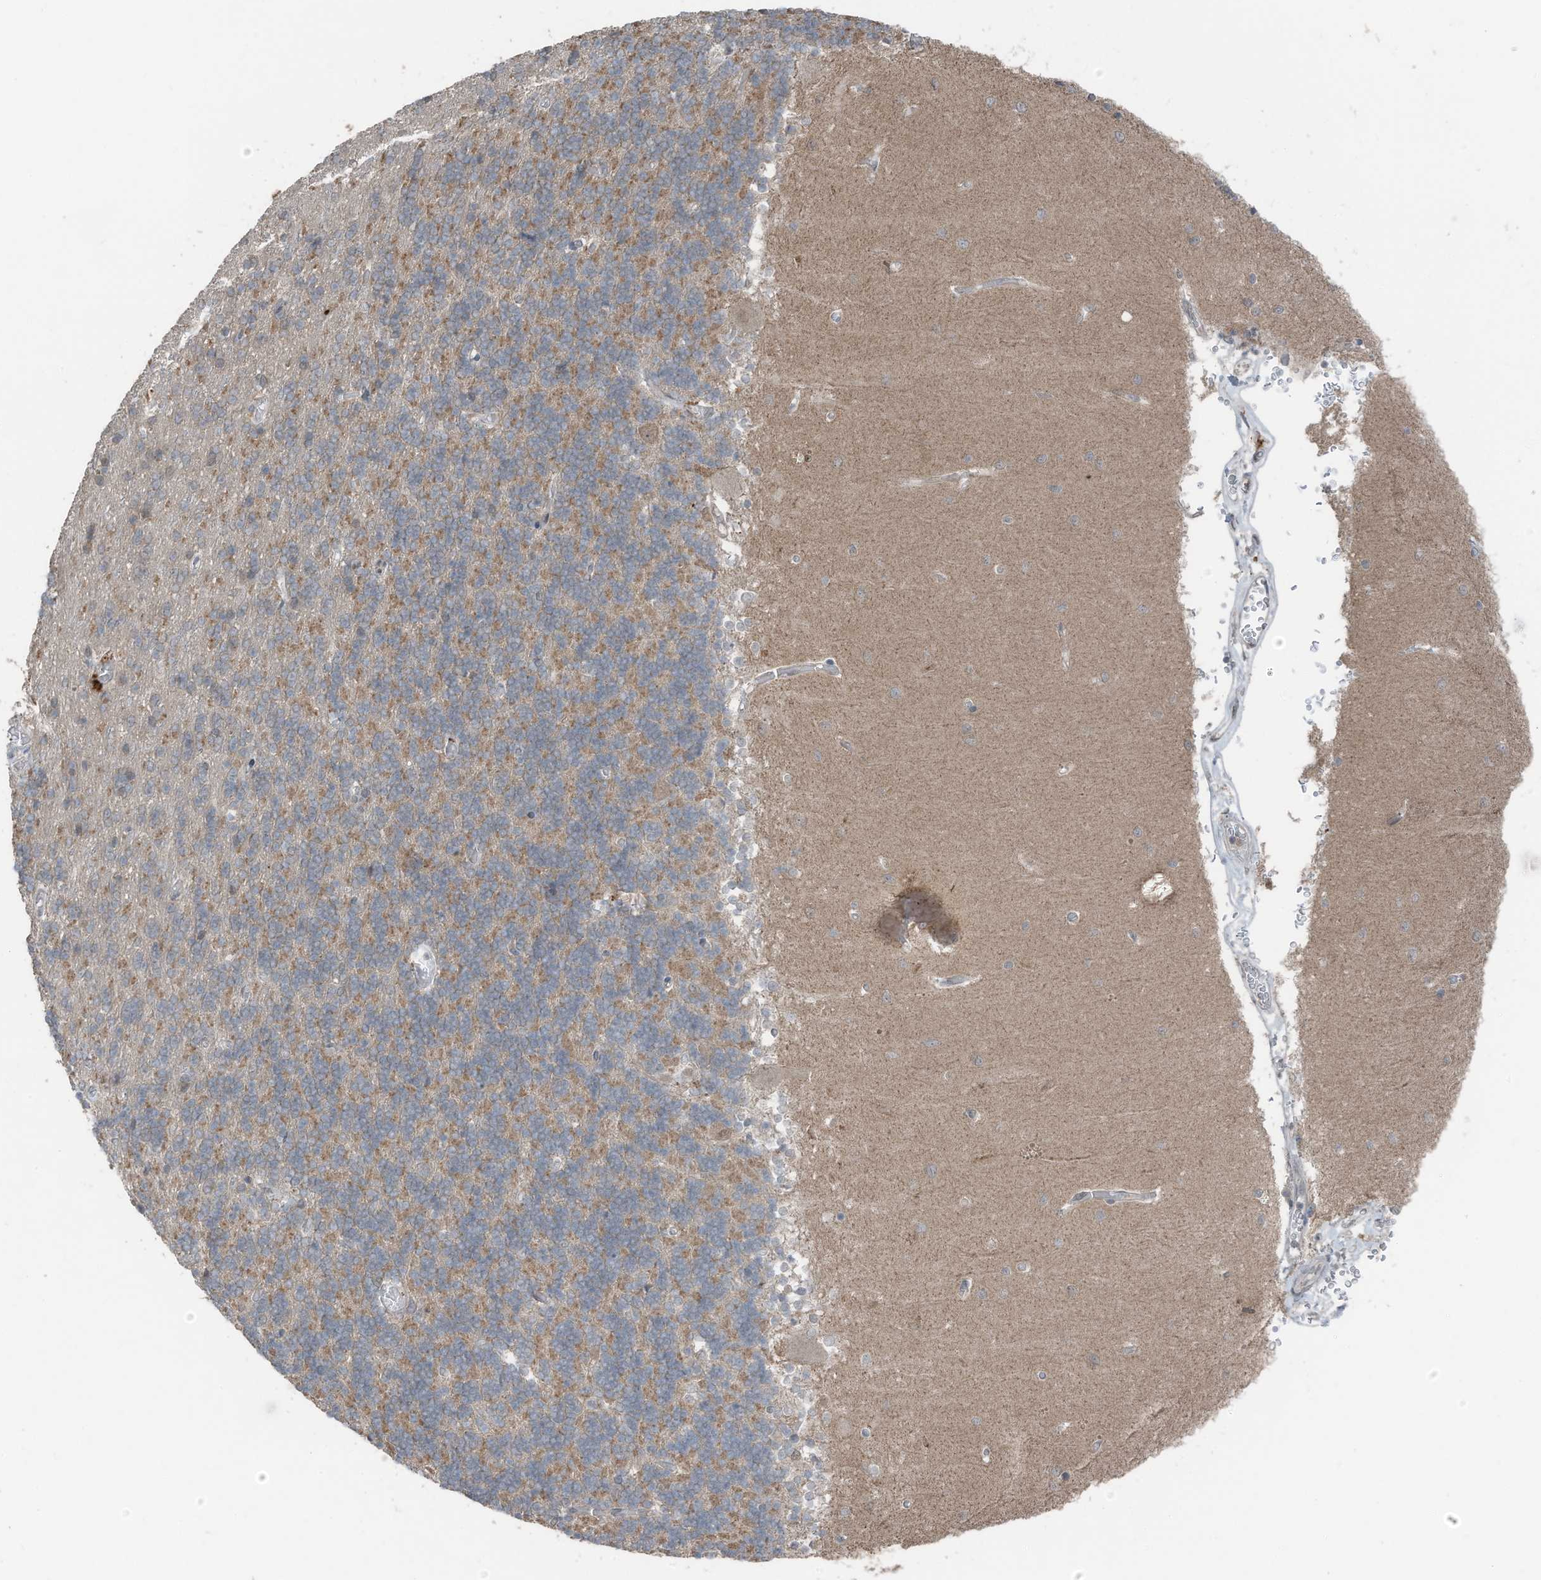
{"staining": {"intensity": "weak", "quantity": "<25%", "location": "cytoplasmic/membranous"}, "tissue": "cerebellum", "cell_type": "Cells in granular layer", "image_type": "normal", "snomed": [{"axis": "morphology", "description": "Normal tissue, NOS"}, {"axis": "topography", "description": "Cerebellum"}], "caption": "Cerebellum was stained to show a protein in brown. There is no significant positivity in cells in granular layer. (Immunohistochemistry, brightfield microscopy, high magnification).", "gene": "TXNDC9", "patient": {"sex": "male", "age": 37}}